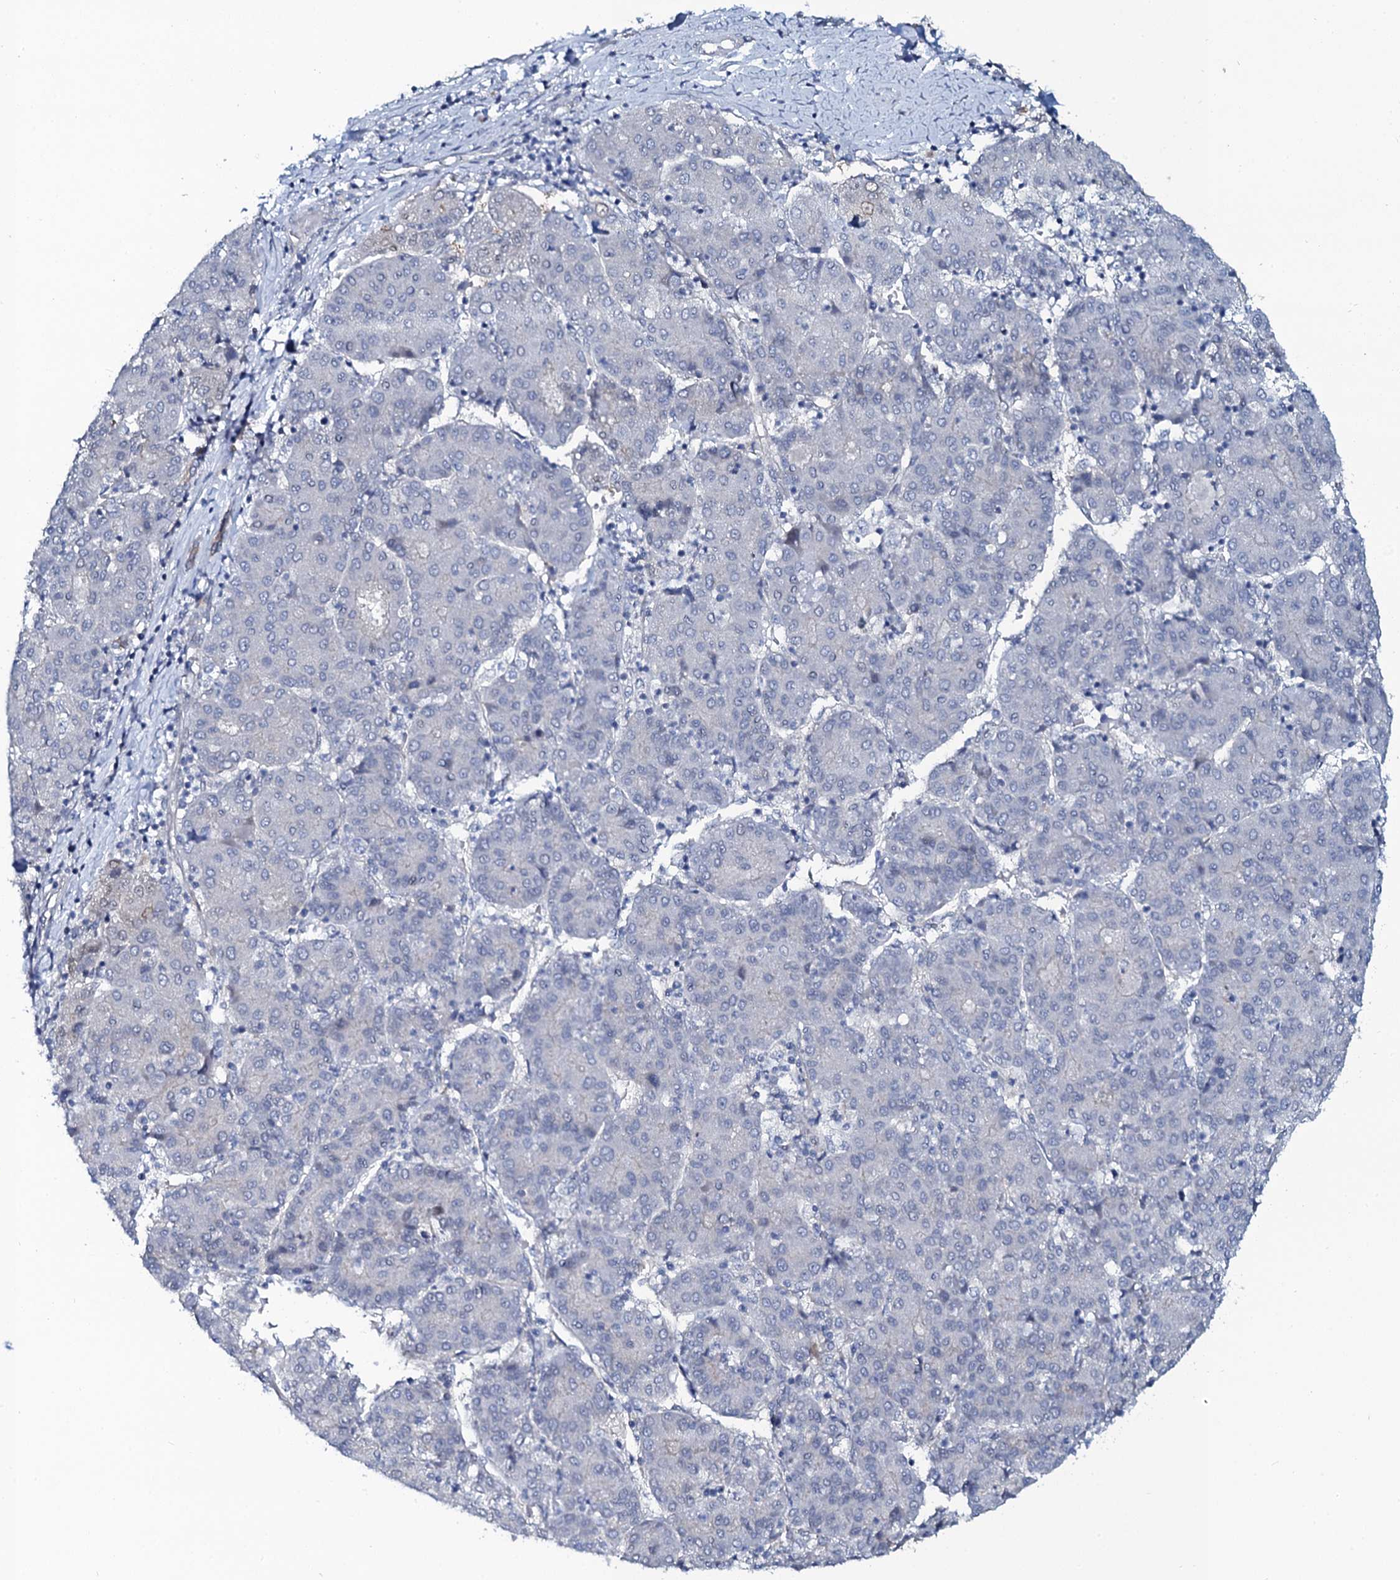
{"staining": {"intensity": "negative", "quantity": "none", "location": "none"}, "tissue": "liver cancer", "cell_type": "Tumor cells", "image_type": "cancer", "snomed": [{"axis": "morphology", "description": "Carcinoma, Hepatocellular, NOS"}, {"axis": "topography", "description": "Liver"}], "caption": "High power microscopy micrograph of an IHC micrograph of liver cancer, revealing no significant expression in tumor cells. (Immunohistochemistry, brightfield microscopy, high magnification).", "gene": "C10orf88", "patient": {"sex": "male", "age": 65}}